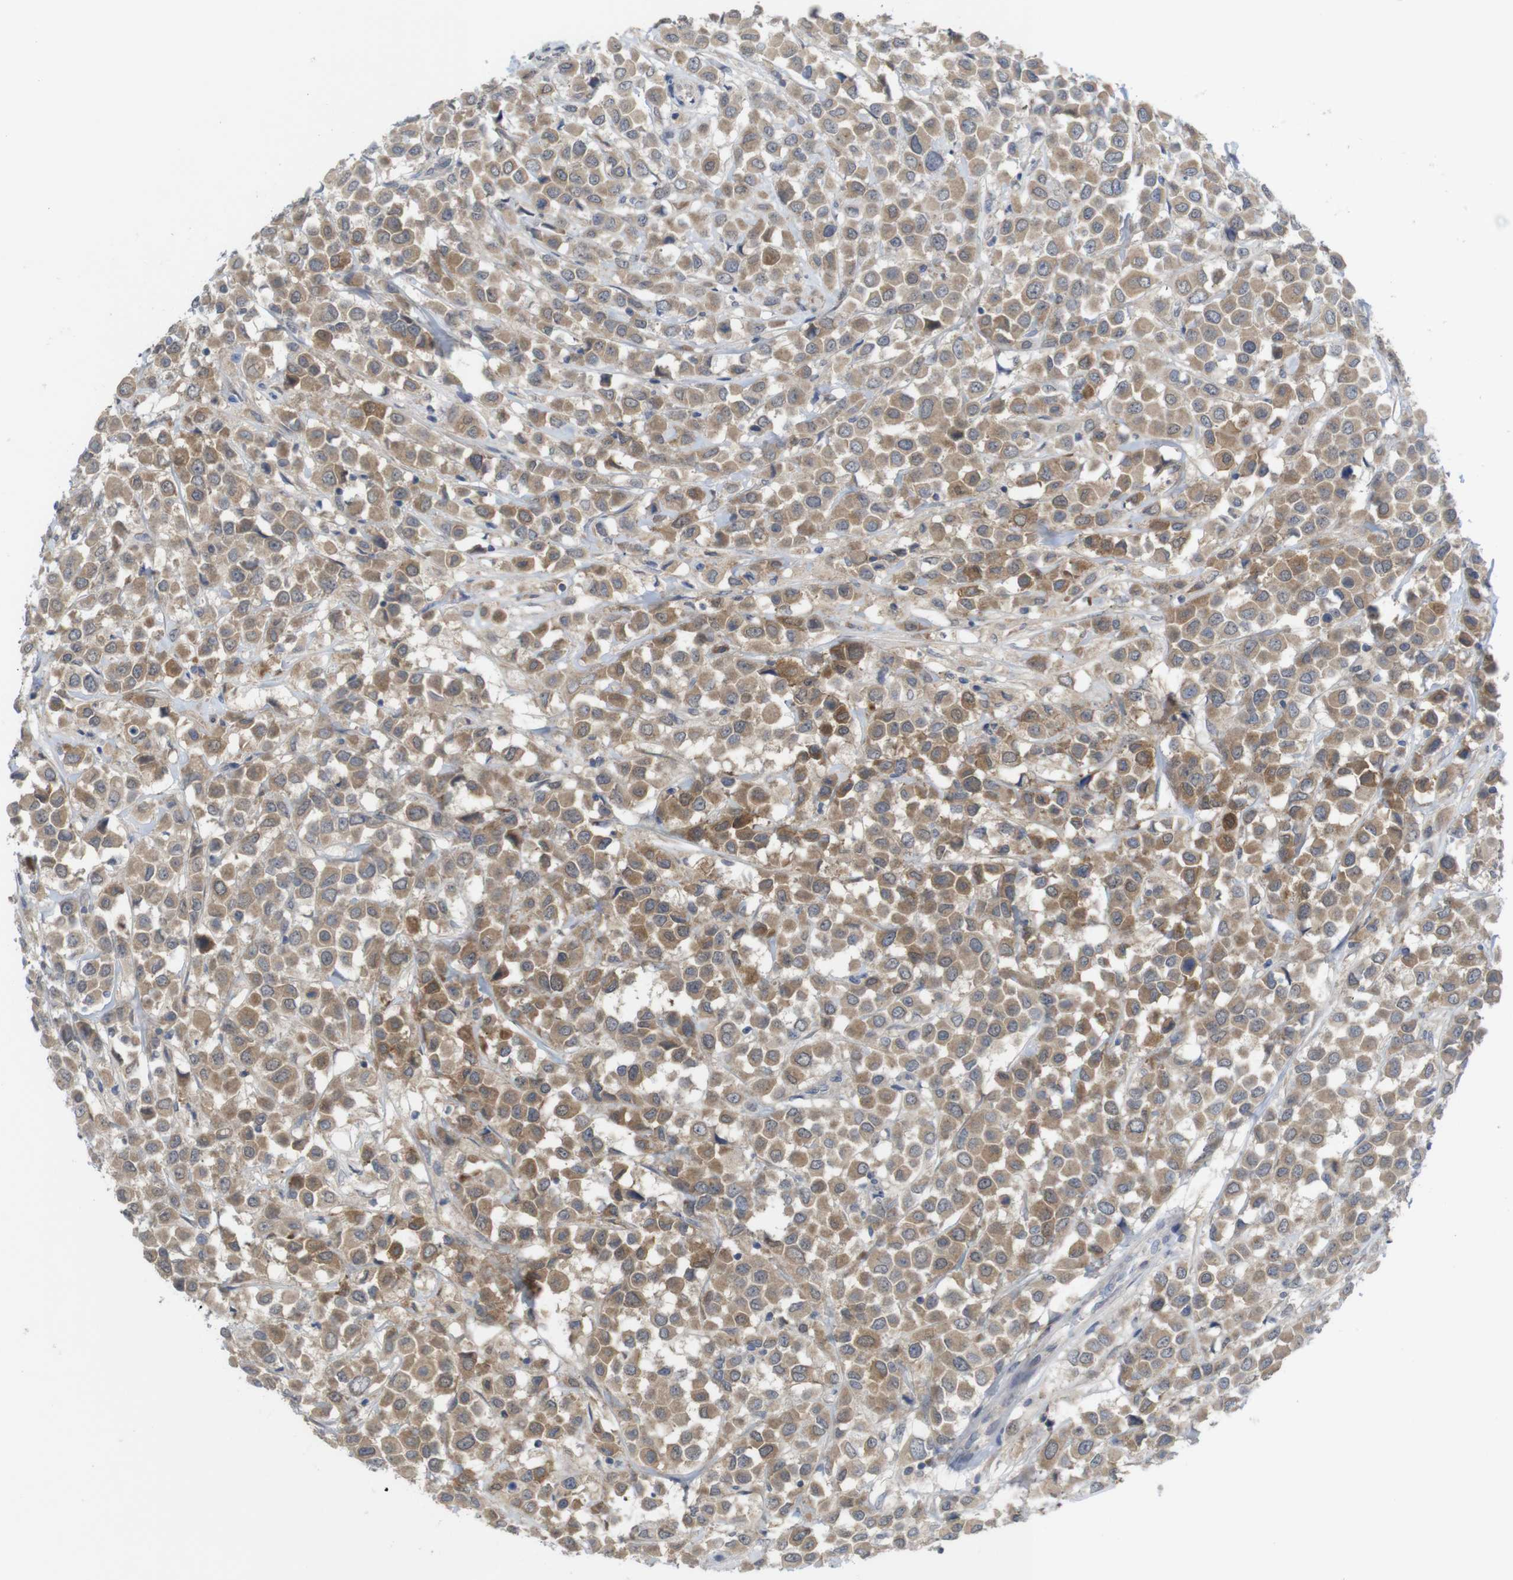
{"staining": {"intensity": "moderate", "quantity": ">75%", "location": "cytoplasmic/membranous"}, "tissue": "breast cancer", "cell_type": "Tumor cells", "image_type": "cancer", "snomed": [{"axis": "morphology", "description": "Duct carcinoma"}, {"axis": "topography", "description": "Breast"}], "caption": "A brown stain highlights moderate cytoplasmic/membranous staining of a protein in human breast infiltrating ductal carcinoma tumor cells.", "gene": "BCAR3", "patient": {"sex": "female", "age": 61}}